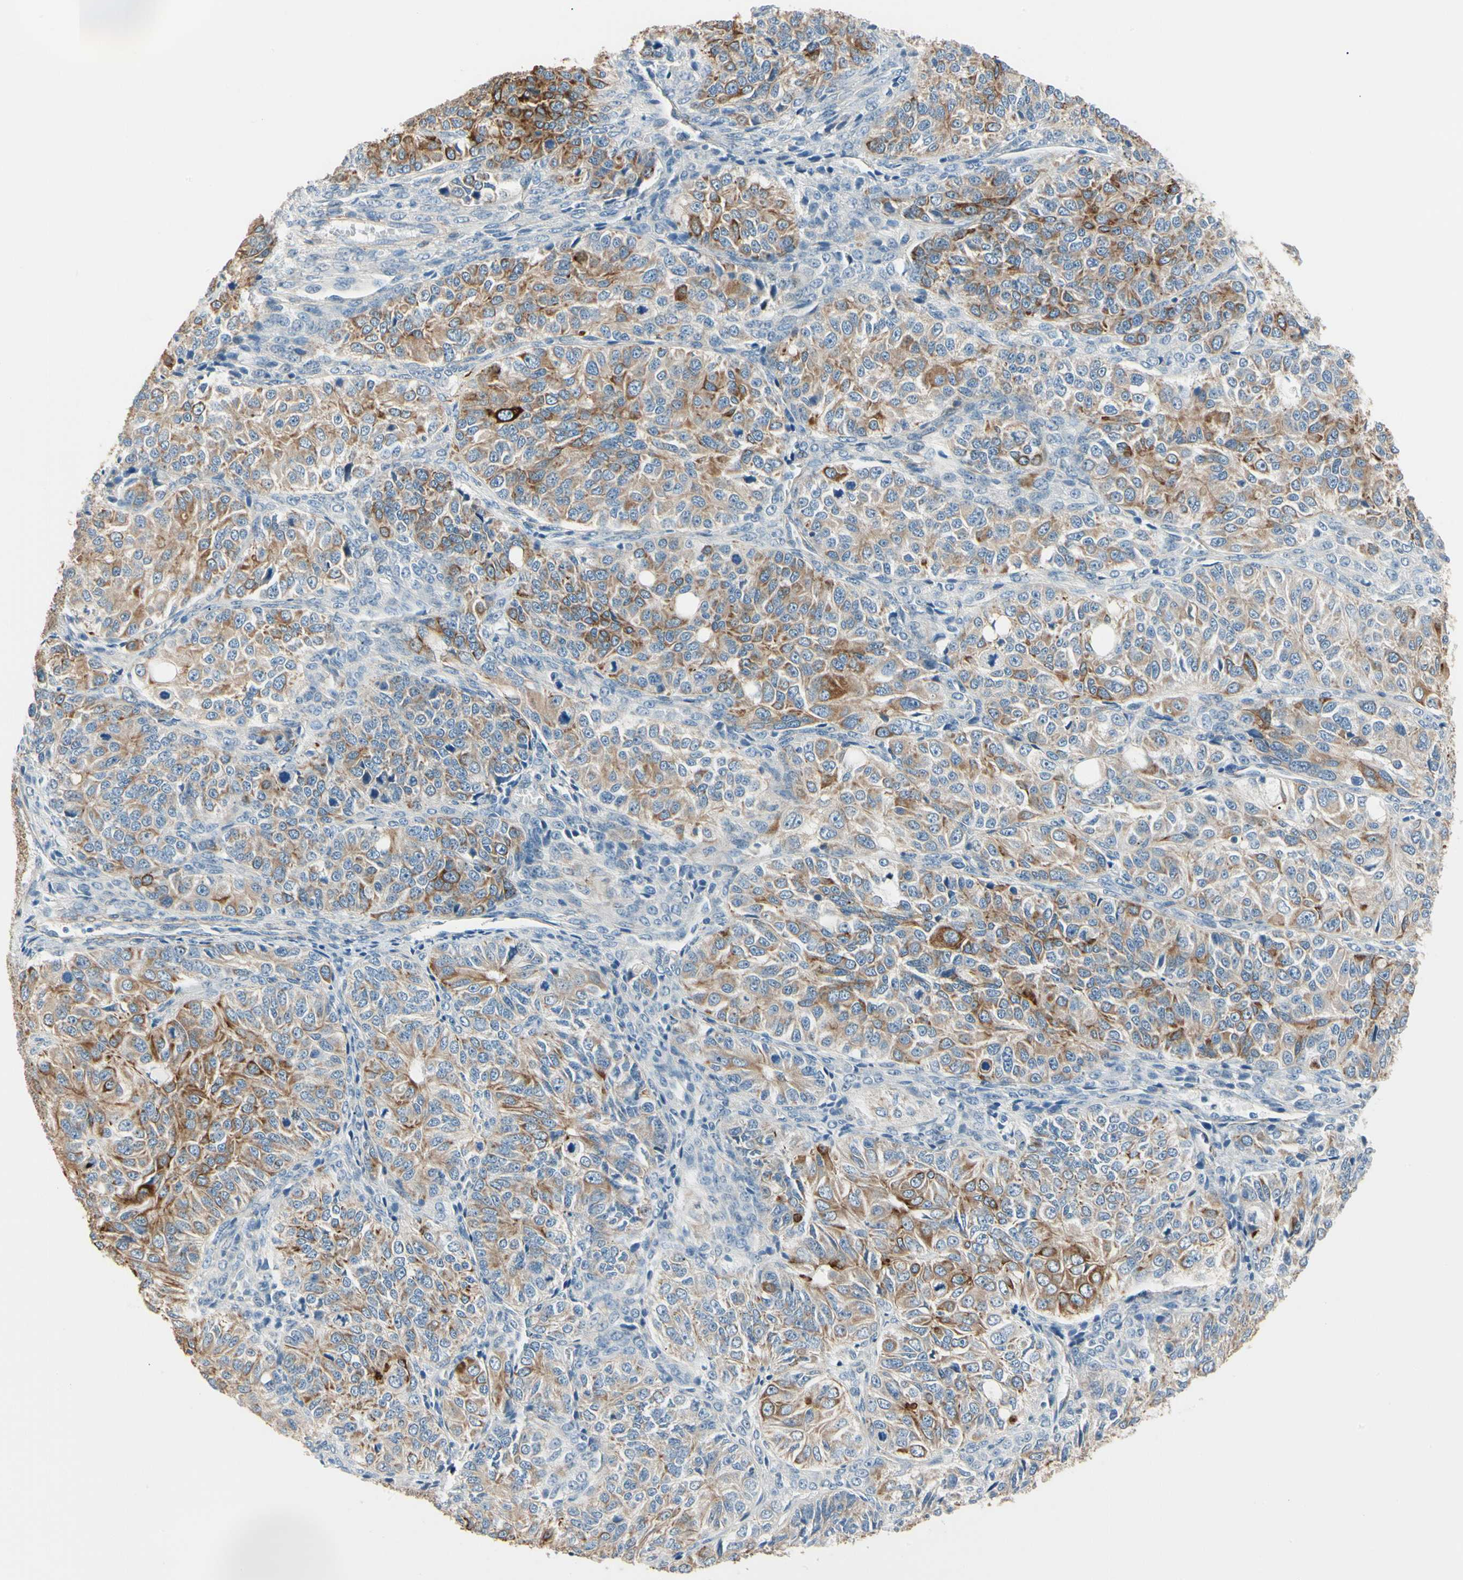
{"staining": {"intensity": "moderate", "quantity": "25%-75%", "location": "cytoplasmic/membranous"}, "tissue": "ovarian cancer", "cell_type": "Tumor cells", "image_type": "cancer", "snomed": [{"axis": "morphology", "description": "Carcinoma, endometroid"}, {"axis": "topography", "description": "Ovary"}], "caption": "The photomicrograph reveals a brown stain indicating the presence of a protein in the cytoplasmic/membranous of tumor cells in endometroid carcinoma (ovarian).", "gene": "DUSP12", "patient": {"sex": "female", "age": 51}}